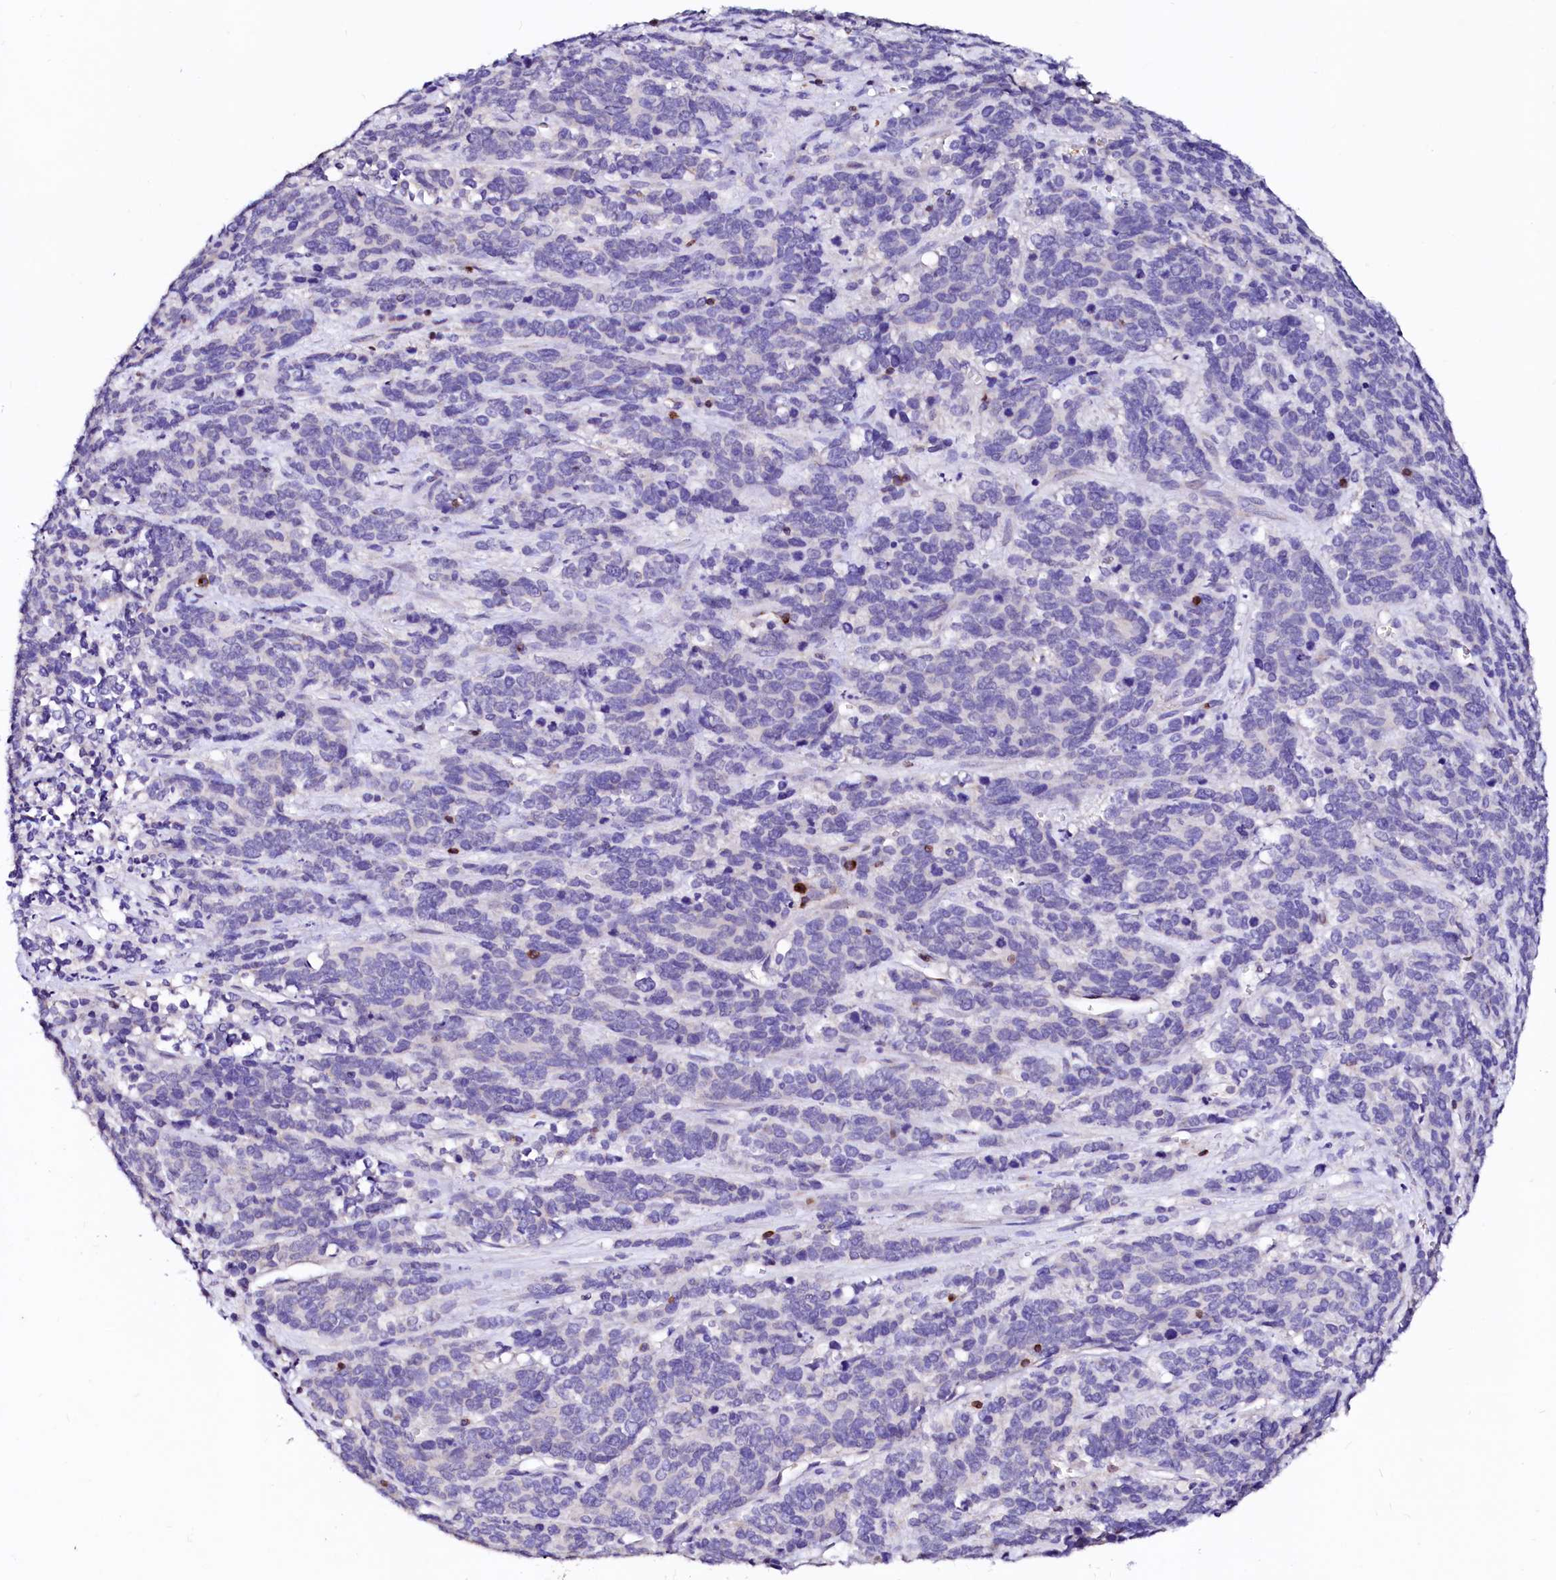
{"staining": {"intensity": "negative", "quantity": "none", "location": "none"}, "tissue": "cervical cancer", "cell_type": "Tumor cells", "image_type": "cancer", "snomed": [{"axis": "morphology", "description": "Squamous cell carcinoma, NOS"}, {"axis": "topography", "description": "Cervix"}], "caption": "Human cervical cancer stained for a protein using immunohistochemistry (IHC) exhibits no staining in tumor cells.", "gene": "RAB27A", "patient": {"sex": "female", "age": 60}}